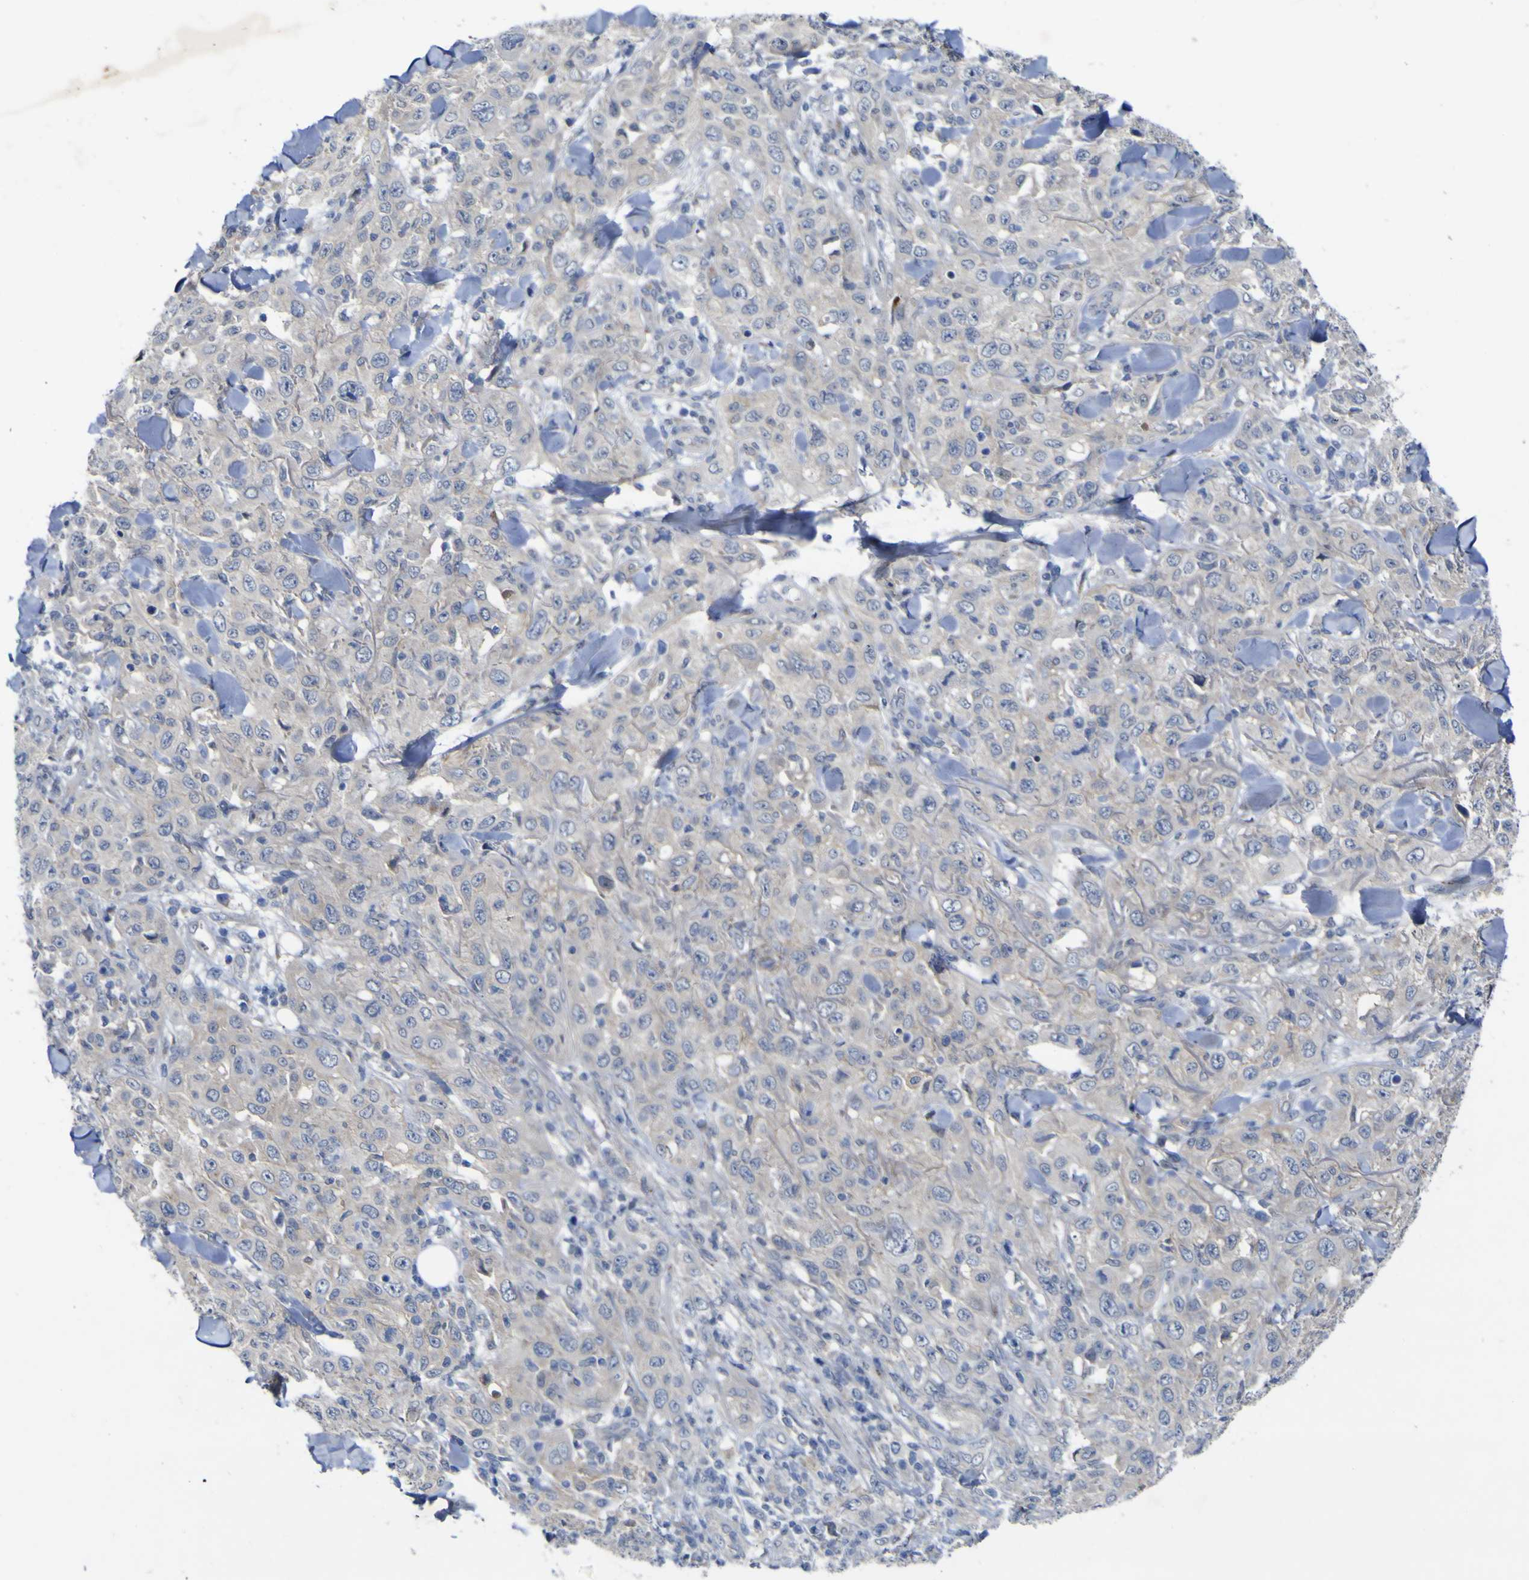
{"staining": {"intensity": "weak", "quantity": "<25%", "location": "cytoplasmic/membranous"}, "tissue": "skin cancer", "cell_type": "Tumor cells", "image_type": "cancer", "snomed": [{"axis": "morphology", "description": "Squamous cell carcinoma, NOS"}, {"axis": "topography", "description": "Skin"}], "caption": "A high-resolution image shows immunohistochemistry (IHC) staining of squamous cell carcinoma (skin), which shows no significant staining in tumor cells. (DAB (3,3'-diaminobenzidine) immunohistochemistry, high magnification).", "gene": "NAV1", "patient": {"sex": "female", "age": 88}}